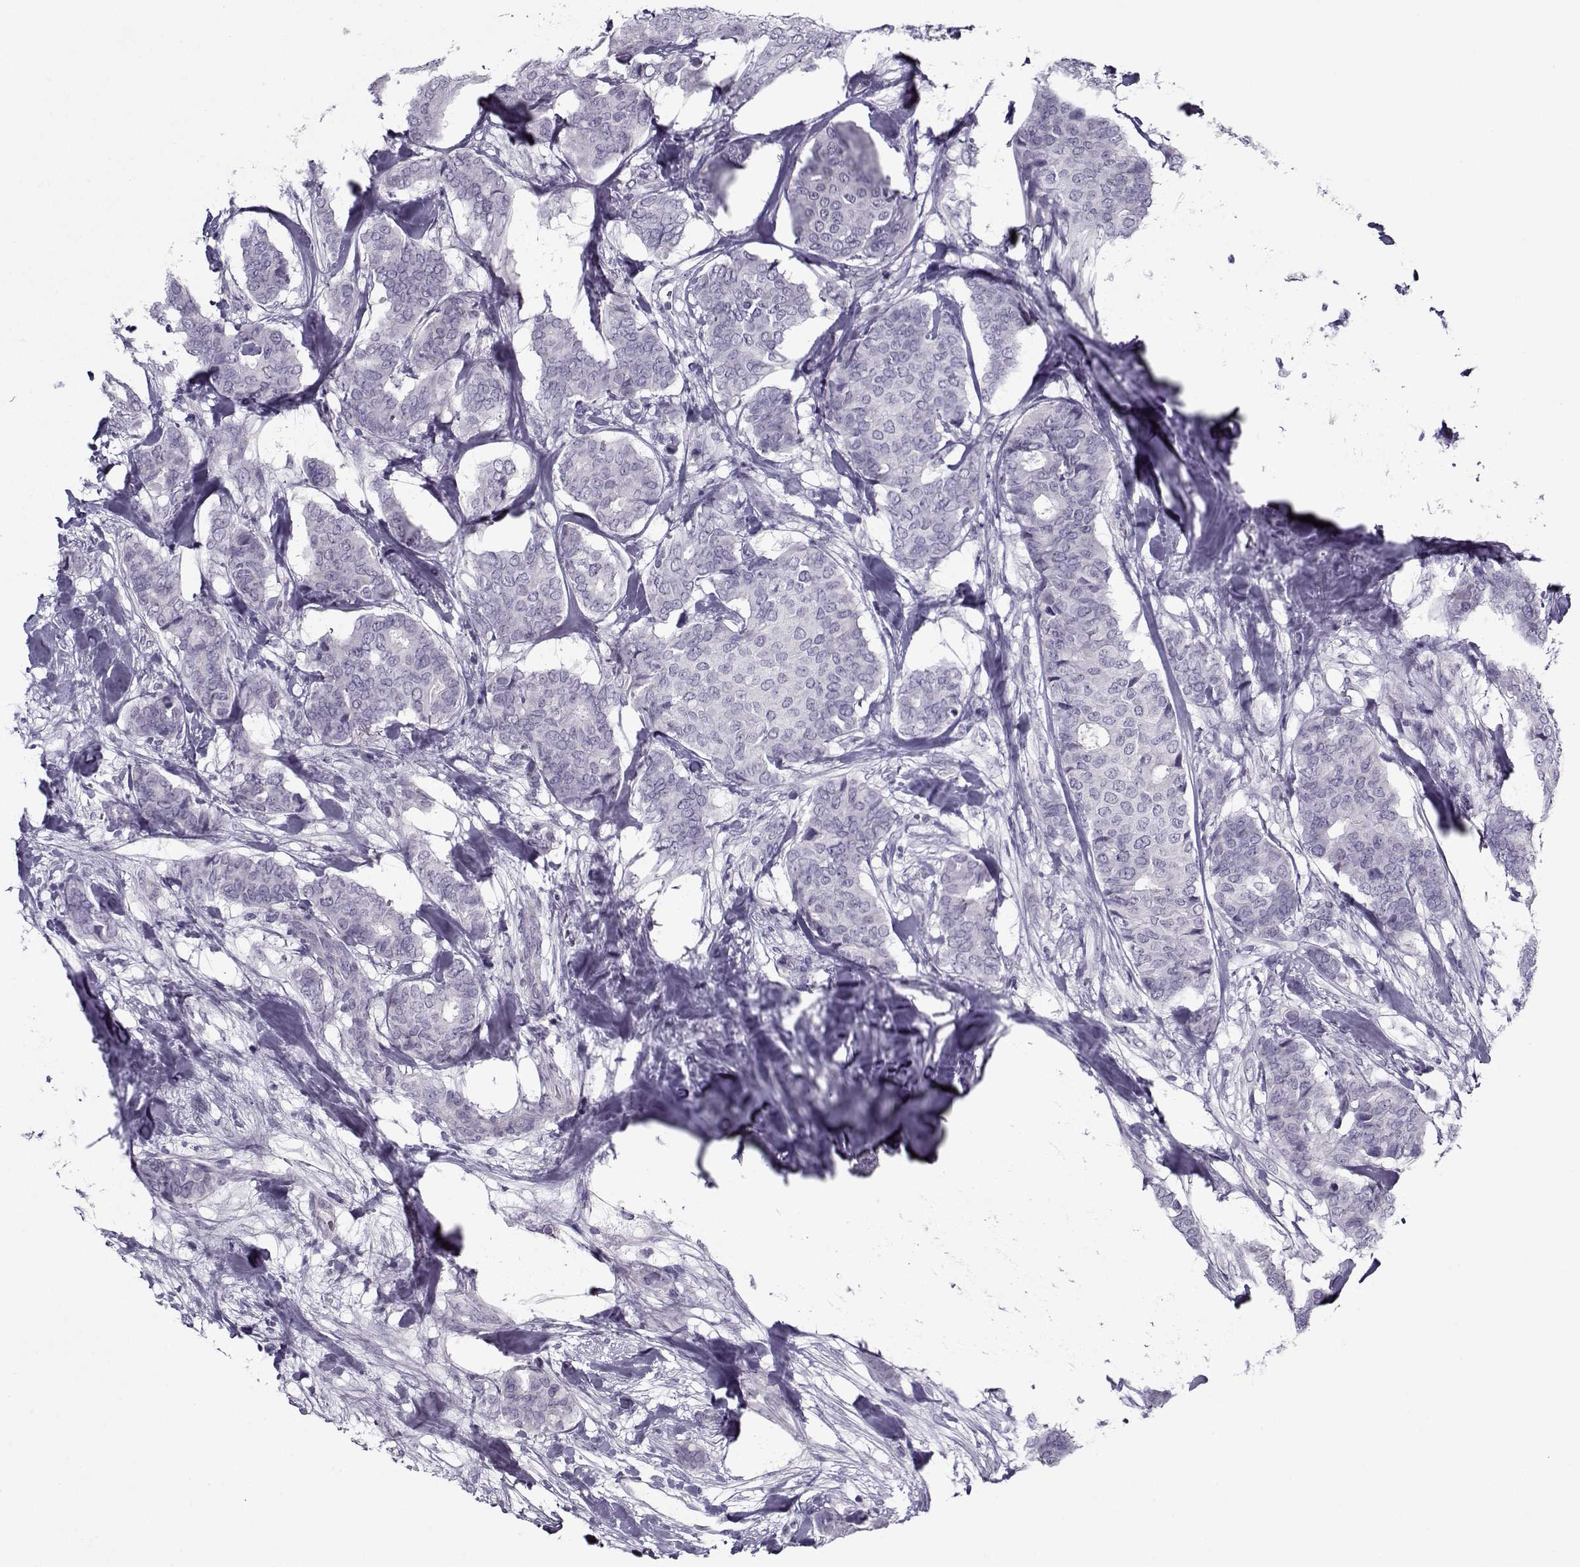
{"staining": {"intensity": "negative", "quantity": "none", "location": "none"}, "tissue": "breast cancer", "cell_type": "Tumor cells", "image_type": "cancer", "snomed": [{"axis": "morphology", "description": "Duct carcinoma"}, {"axis": "topography", "description": "Breast"}], "caption": "Infiltrating ductal carcinoma (breast) was stained to show a protein in brown. There is no significant positivity in tumor cells.", "gene": "CIBAR1", "patient": {"sex": "female", "age": 75}}